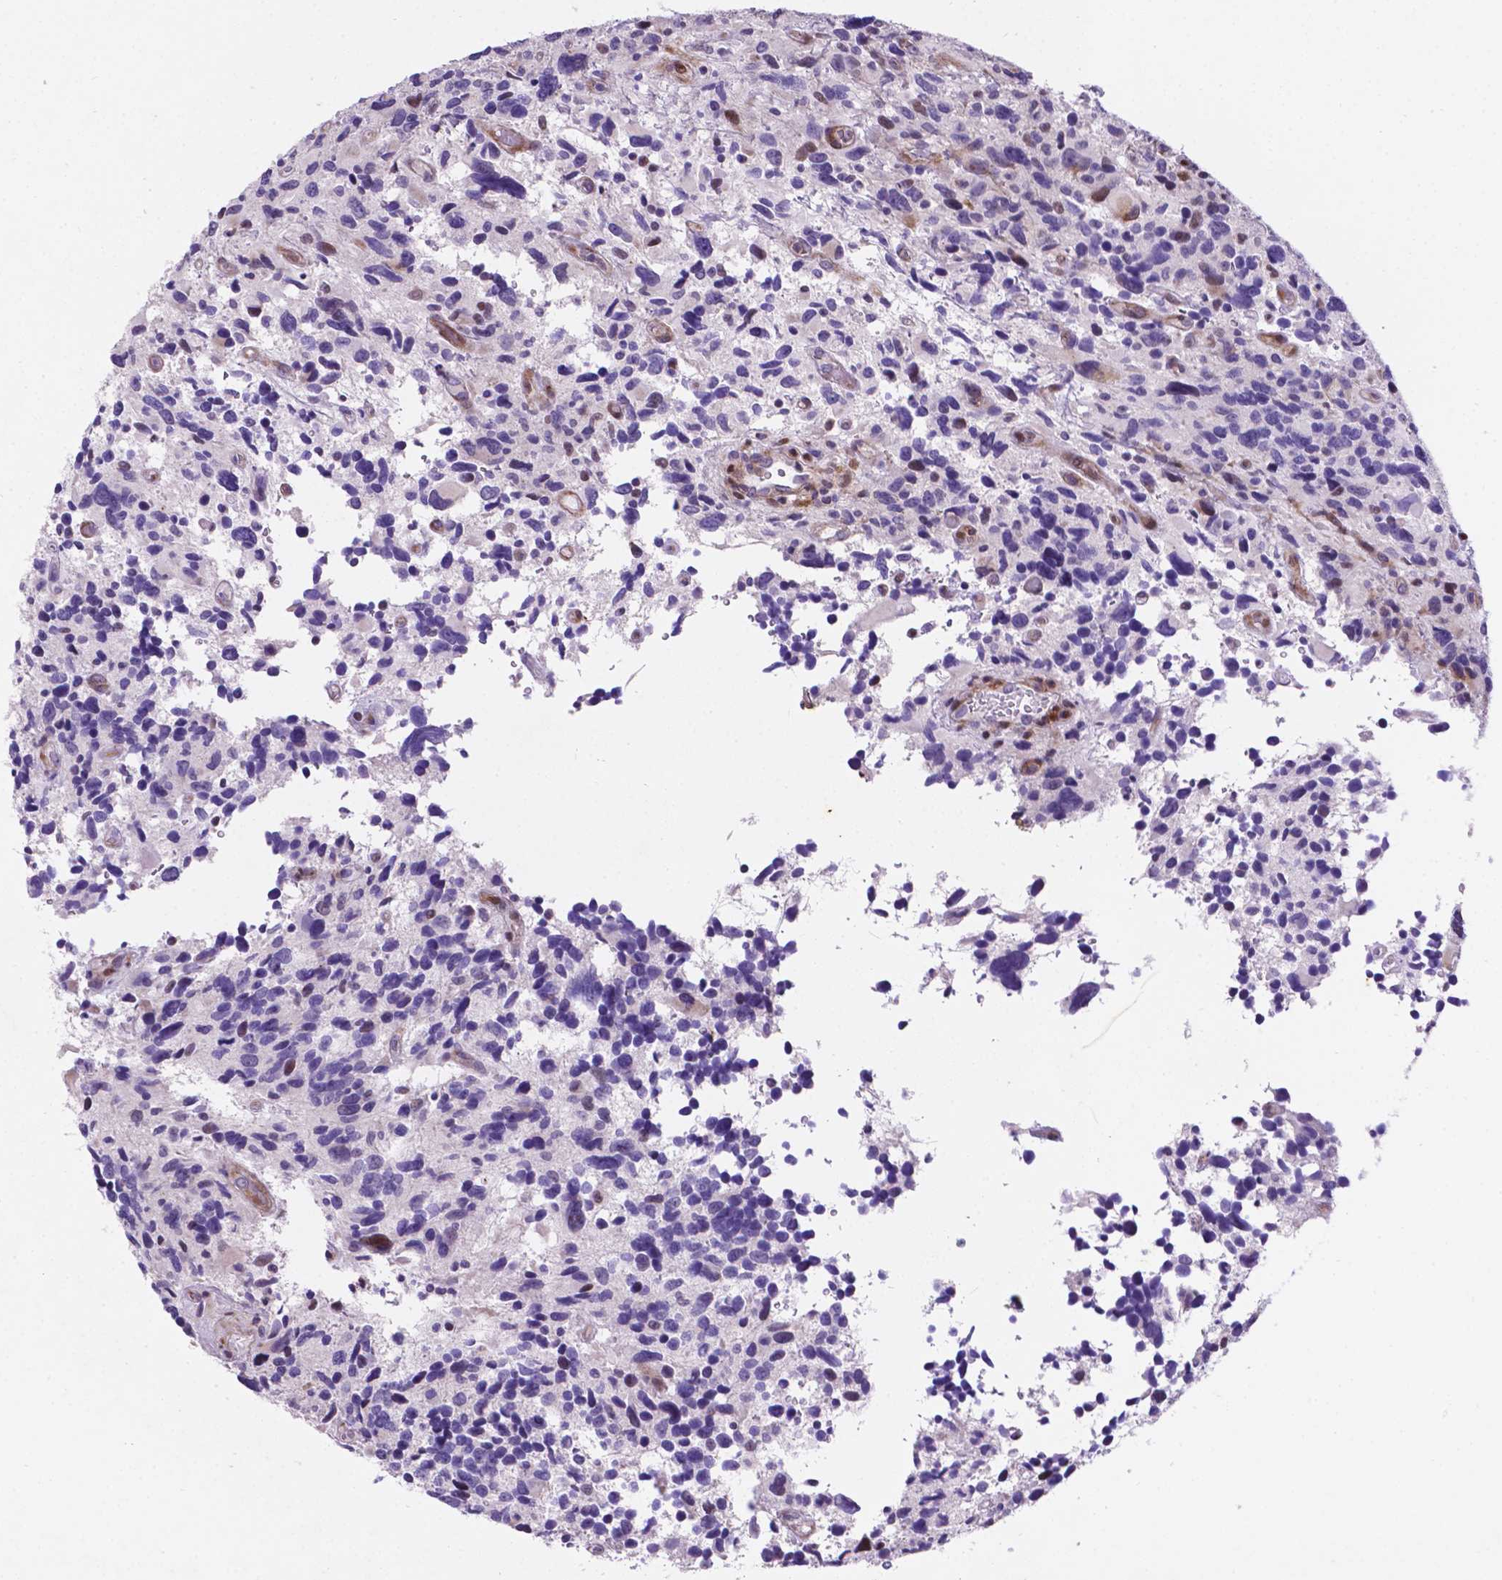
{"staining": {"intensity": "negative", "quantity": "none", "location": "none"}, "tissue": "glioma", "cell_type": "Tumor cells", "image_type": "cancer", "snomed": [{"axis": "morphology", "description": "Glioma, malignant, High grade"}, {"axis": "topography", "description": "Brain"}], "caption": "Immunohistochemical staining of human glioma reveals no significant expression in tumor cells.", "gene": "TM4SF20", "patient": {"sex": "male", "age": 46}}